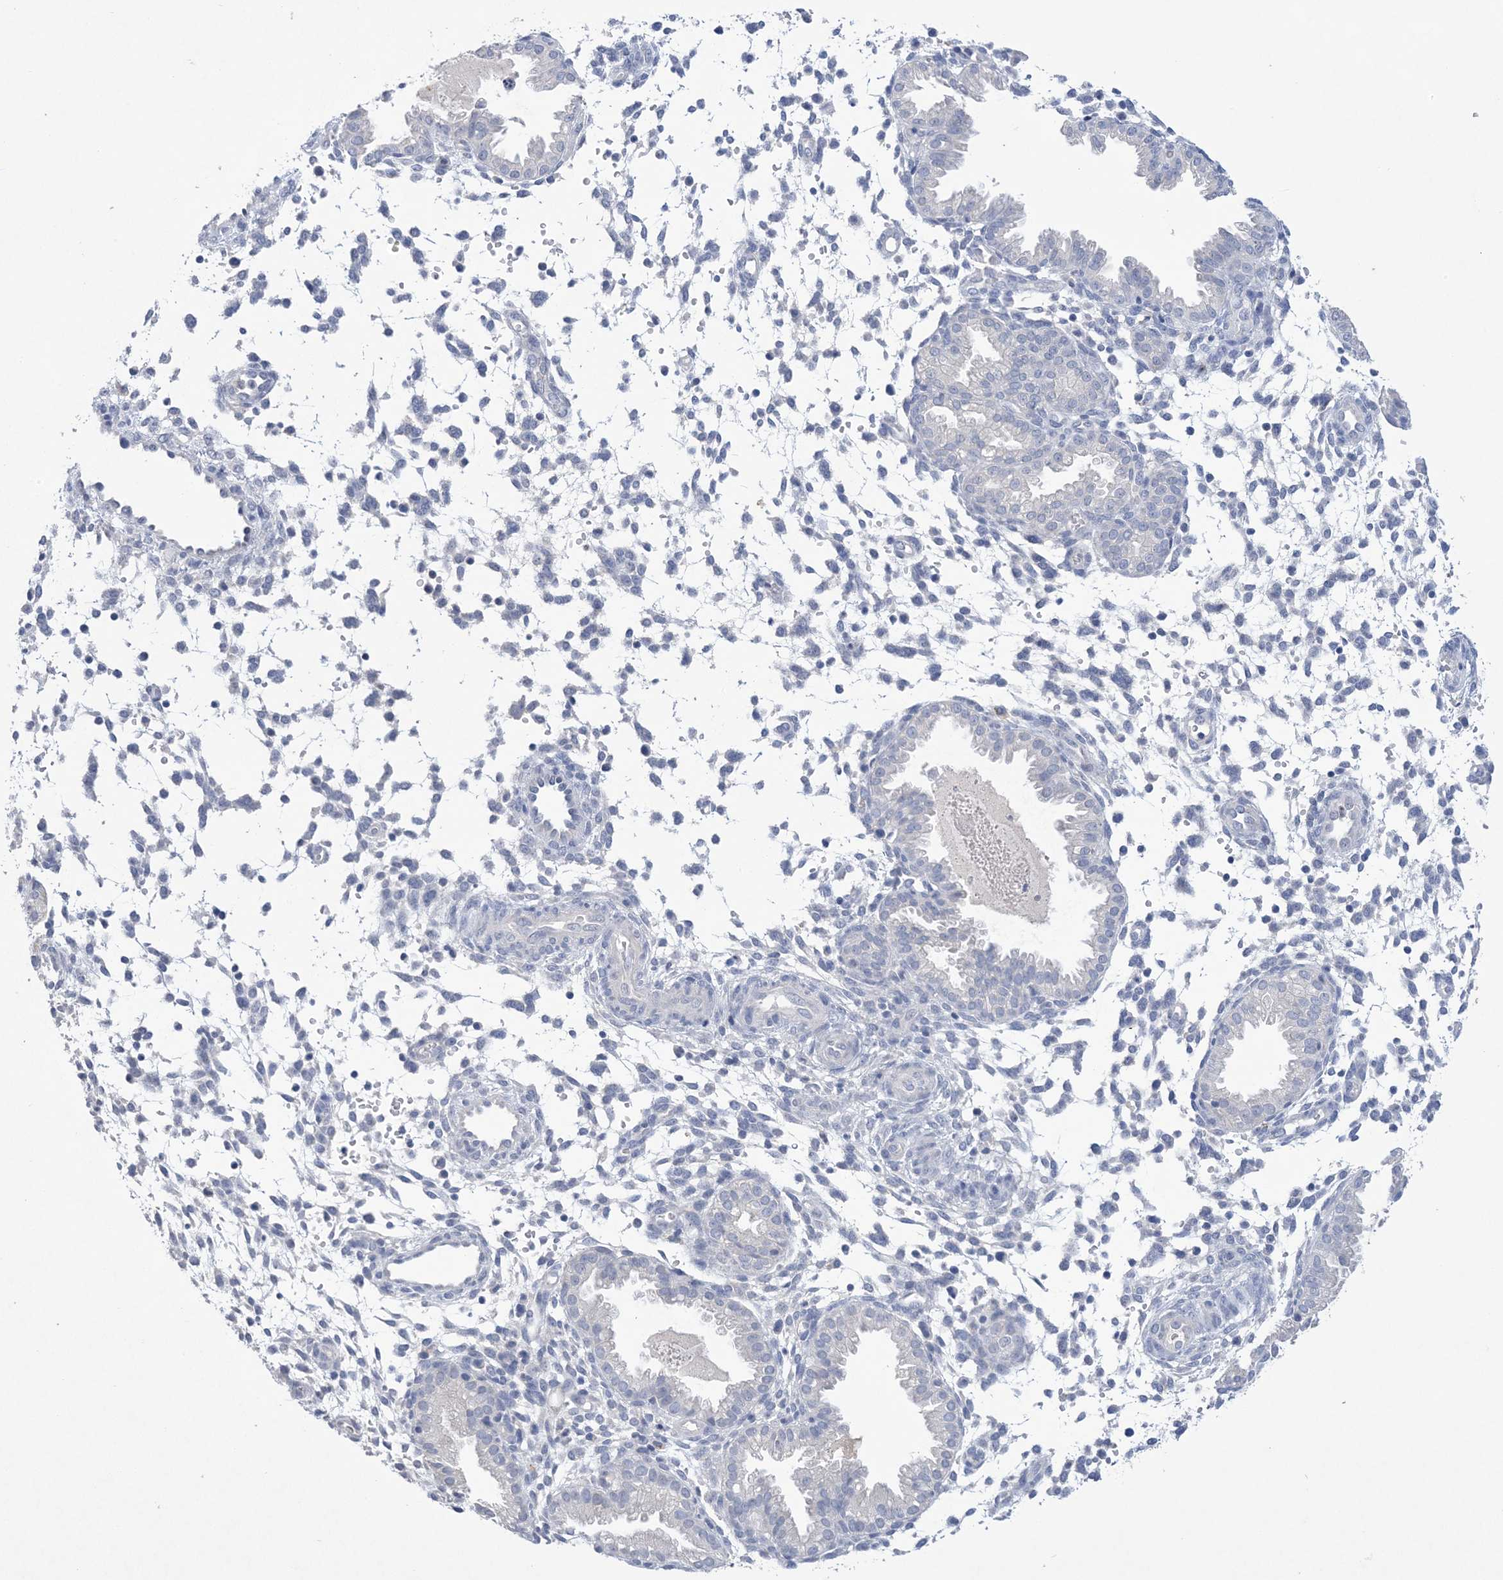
{"staining": {"intensity": "negative", "quantity": "none", "location": "none"}, "tissue": "endometrium", "cell_type": "Cells in endometrial stroma", "image_type": "normal", "snomed": [{"axis": "morphology", "description": "Normal tissue, NOS"}, {"axis": "topography", "description": "Endometrium"}], "caption": "Photomicrograph shows no significant protein expression in cells in endometrial stroma of normal endometrium. (Brightfield microscopy of DAB immunohistochemistry at high magnification).", "gene": "DSC3", "patient": {"sex": "female", "age": 33}}